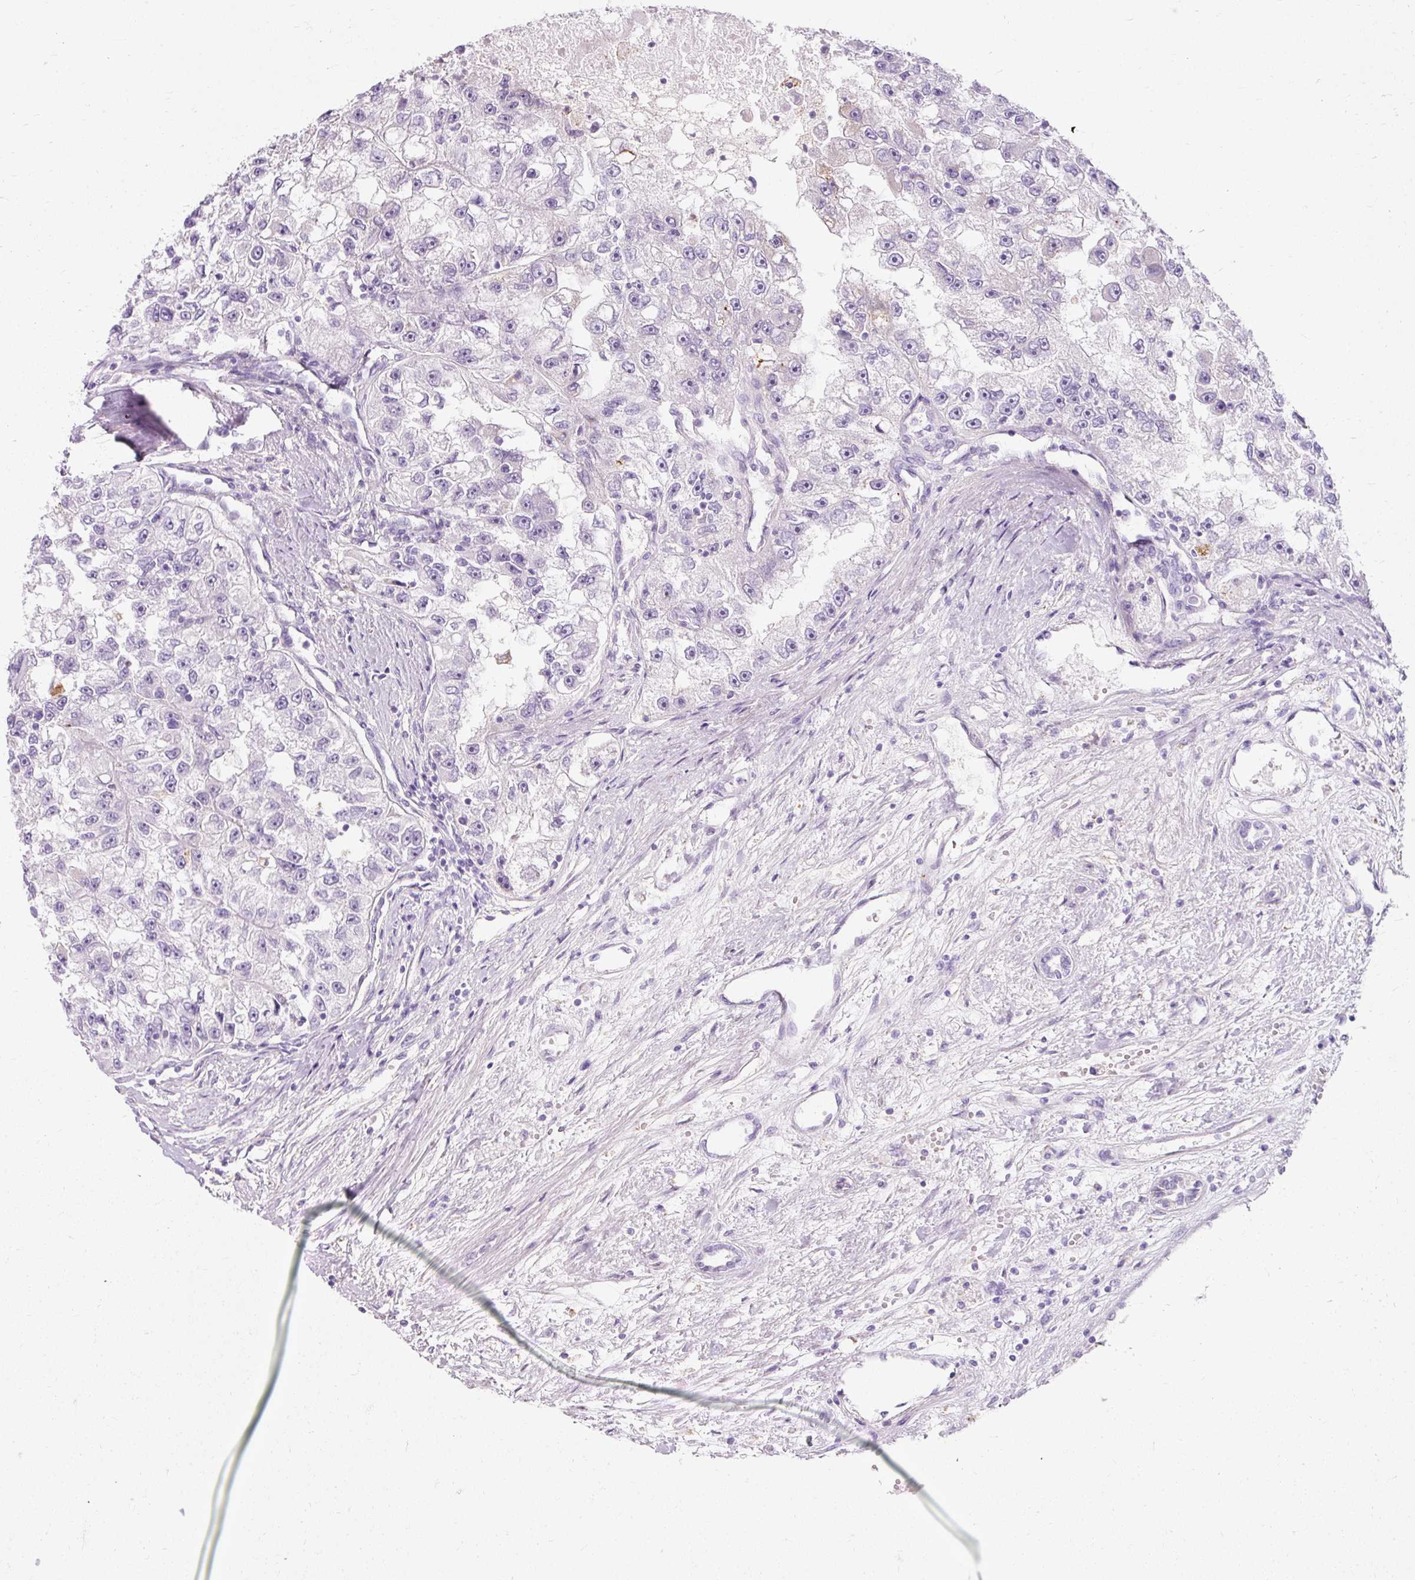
{"staining": {"intensity": "negative", "quantity": "none", "location": "none"}, "tissue": "renal cancer", "cell_type": "Tumor cells", "image_type": "cancer", "snomed": [{"axis": "morphology", "description": "Adenocarcinoma, NOS"}, {"axis": "topography", "description": "Kidney"}], "caption": "Tumor cells are negative for protein expression in human renal adenocarcinoma.", "gene": "CLDN25", "patient": {"sex": "male", "age": 63}}